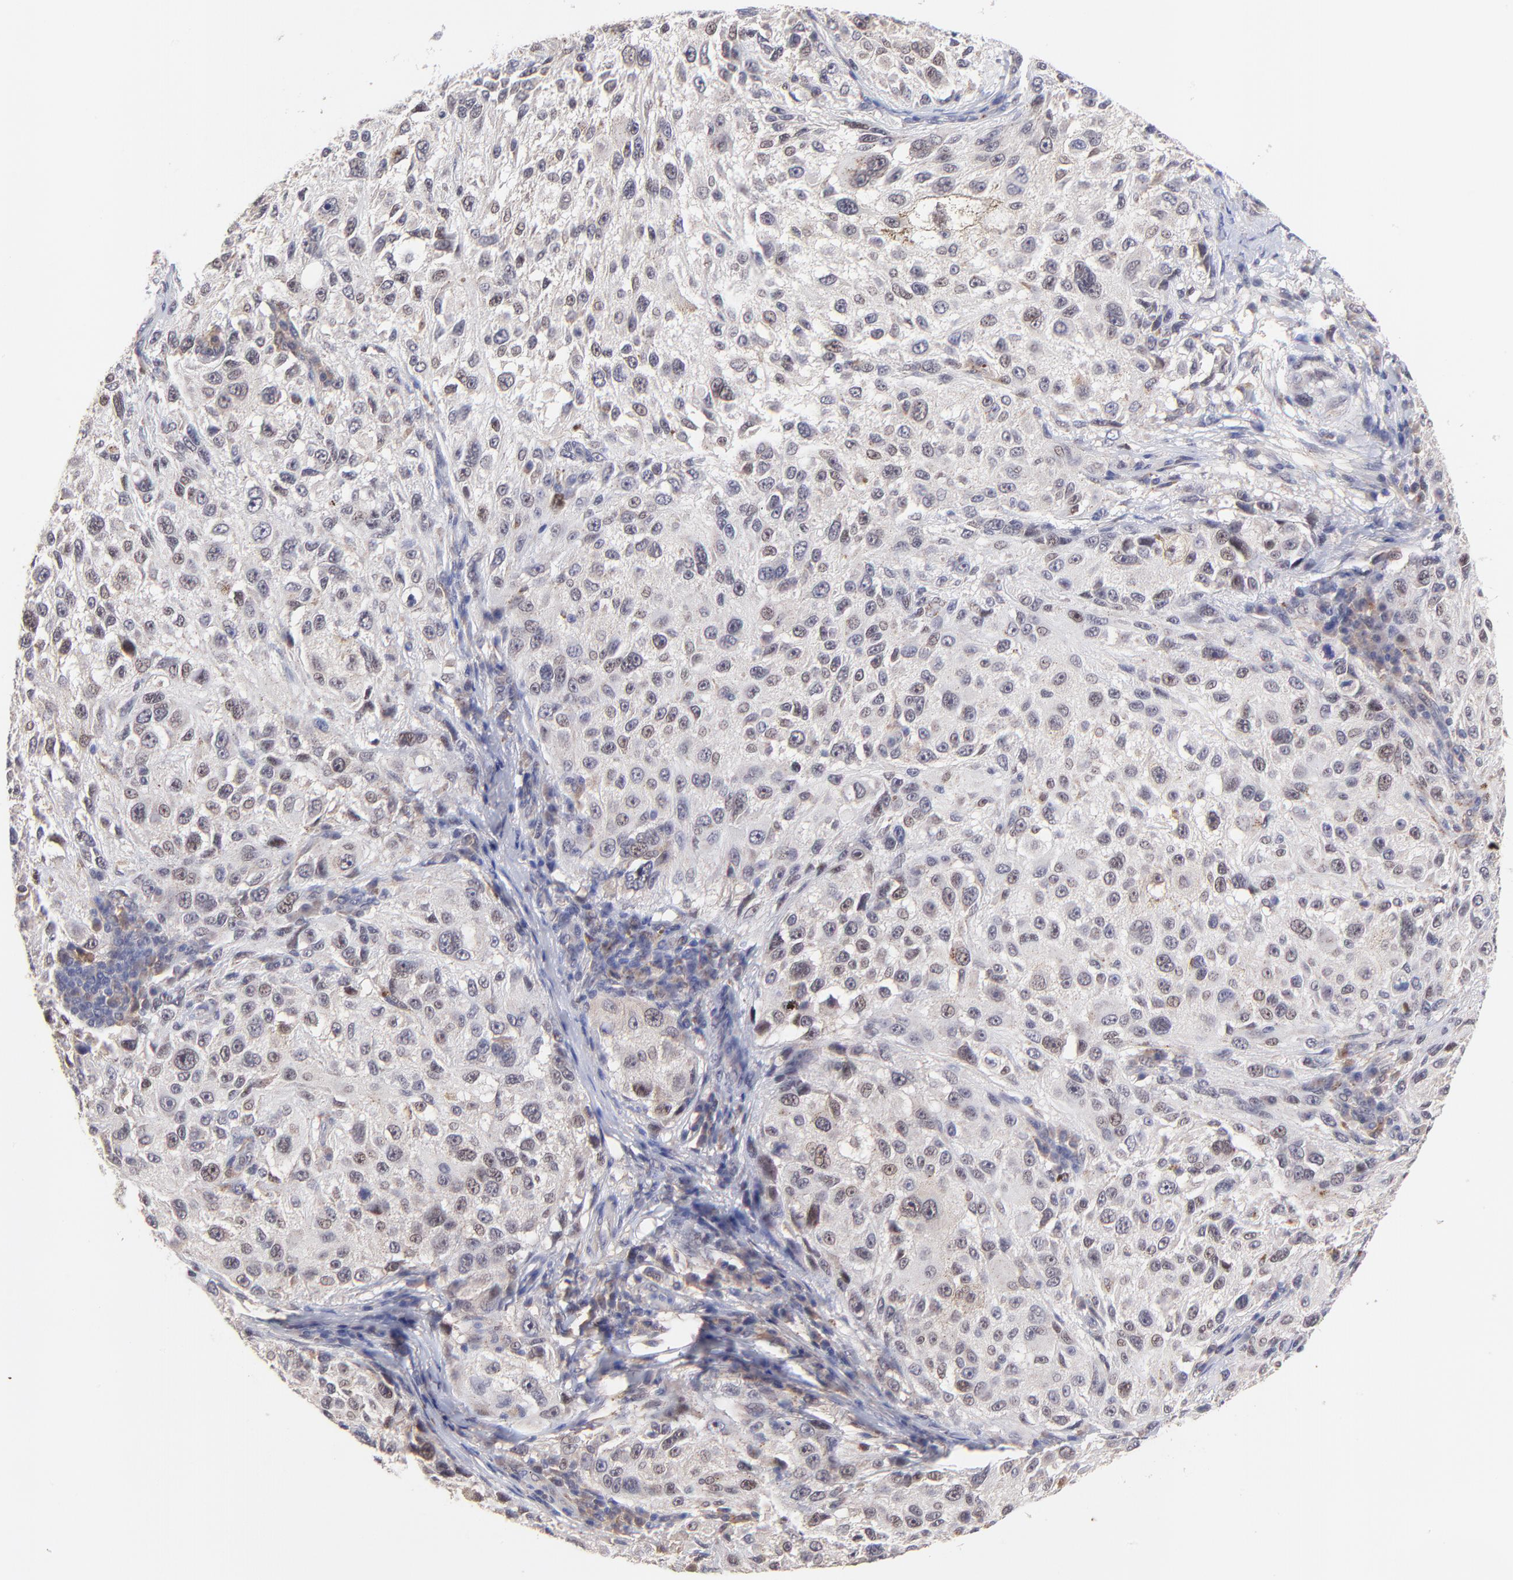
{"staining": {"intensity": "weak", "quantity": "<25%", "location": "nuclear"}, "tissue": "melanoma", "cell_type": "Tumor cells", "image_type": "cancer", "snomed": [{"axis": "morphology", "description": "Necrosis, NOS"}, {"axis": "morphology", "description": "Malignant melanoma, NOS"}, {"axis": "topography", "description": "Skin"}], "caption": "Photomicrograph shows no protein positivity in tumor cells of melanoma tissue.", "gene": "ZNF747", "patient": {"sex": "female", "age": 87}}